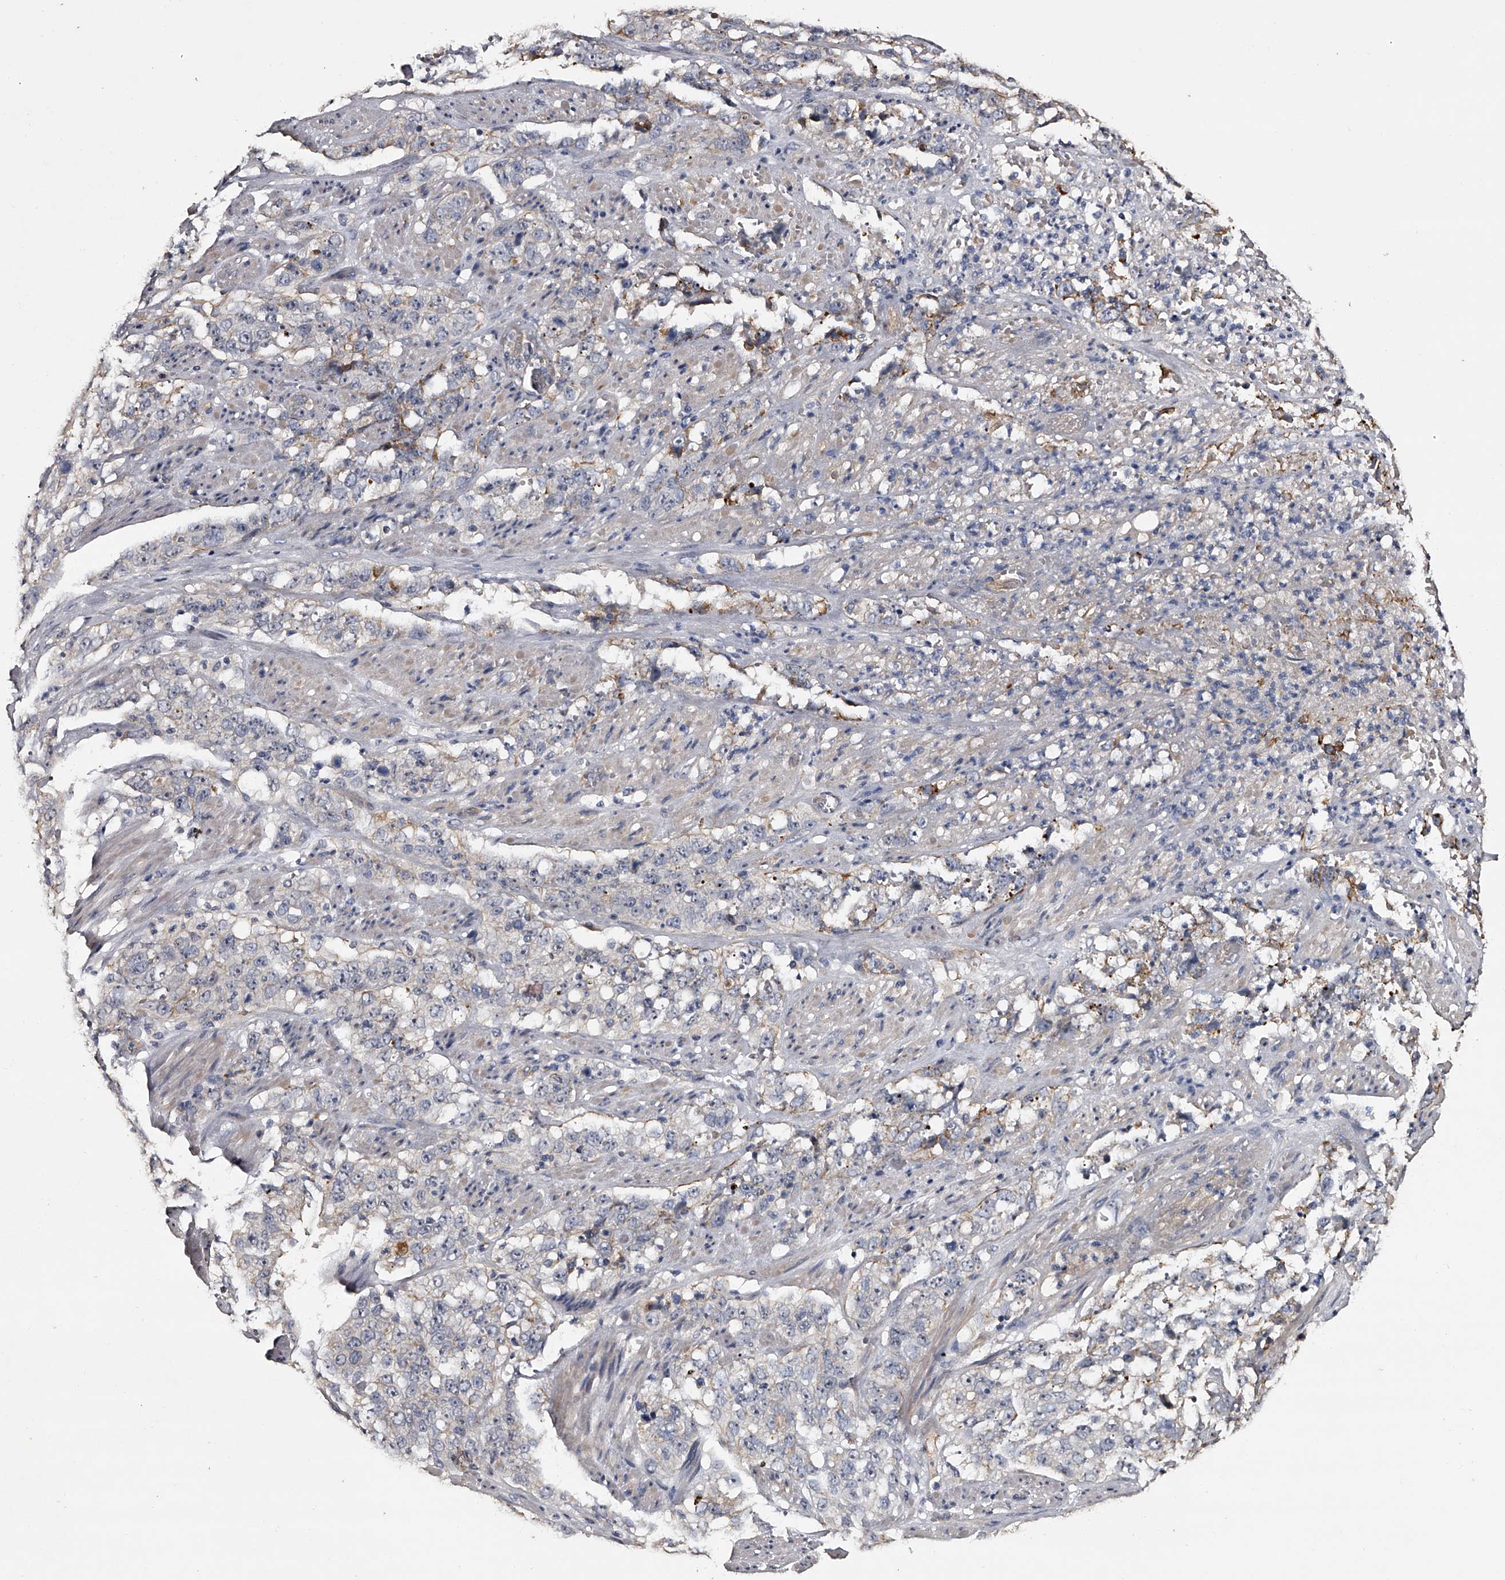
{"staining": {"intensity": "negative", "quantity": "none", "location": "none"}, "tissue": "stomach cancer", "cell_type": "Tumor cells", "image_type": "cancer", "snomed": [{"axis": "morphology", "description": "Adenocarcinoma, NOS"}, {"axis": "topography", "description": "Stomach"}], "caption": "Stomach cancer was stained to show a protein in brown. There is no significant expression in tumor cells.", "gene": "MDN1", "patient": {"sex": "male", "age": 48}}